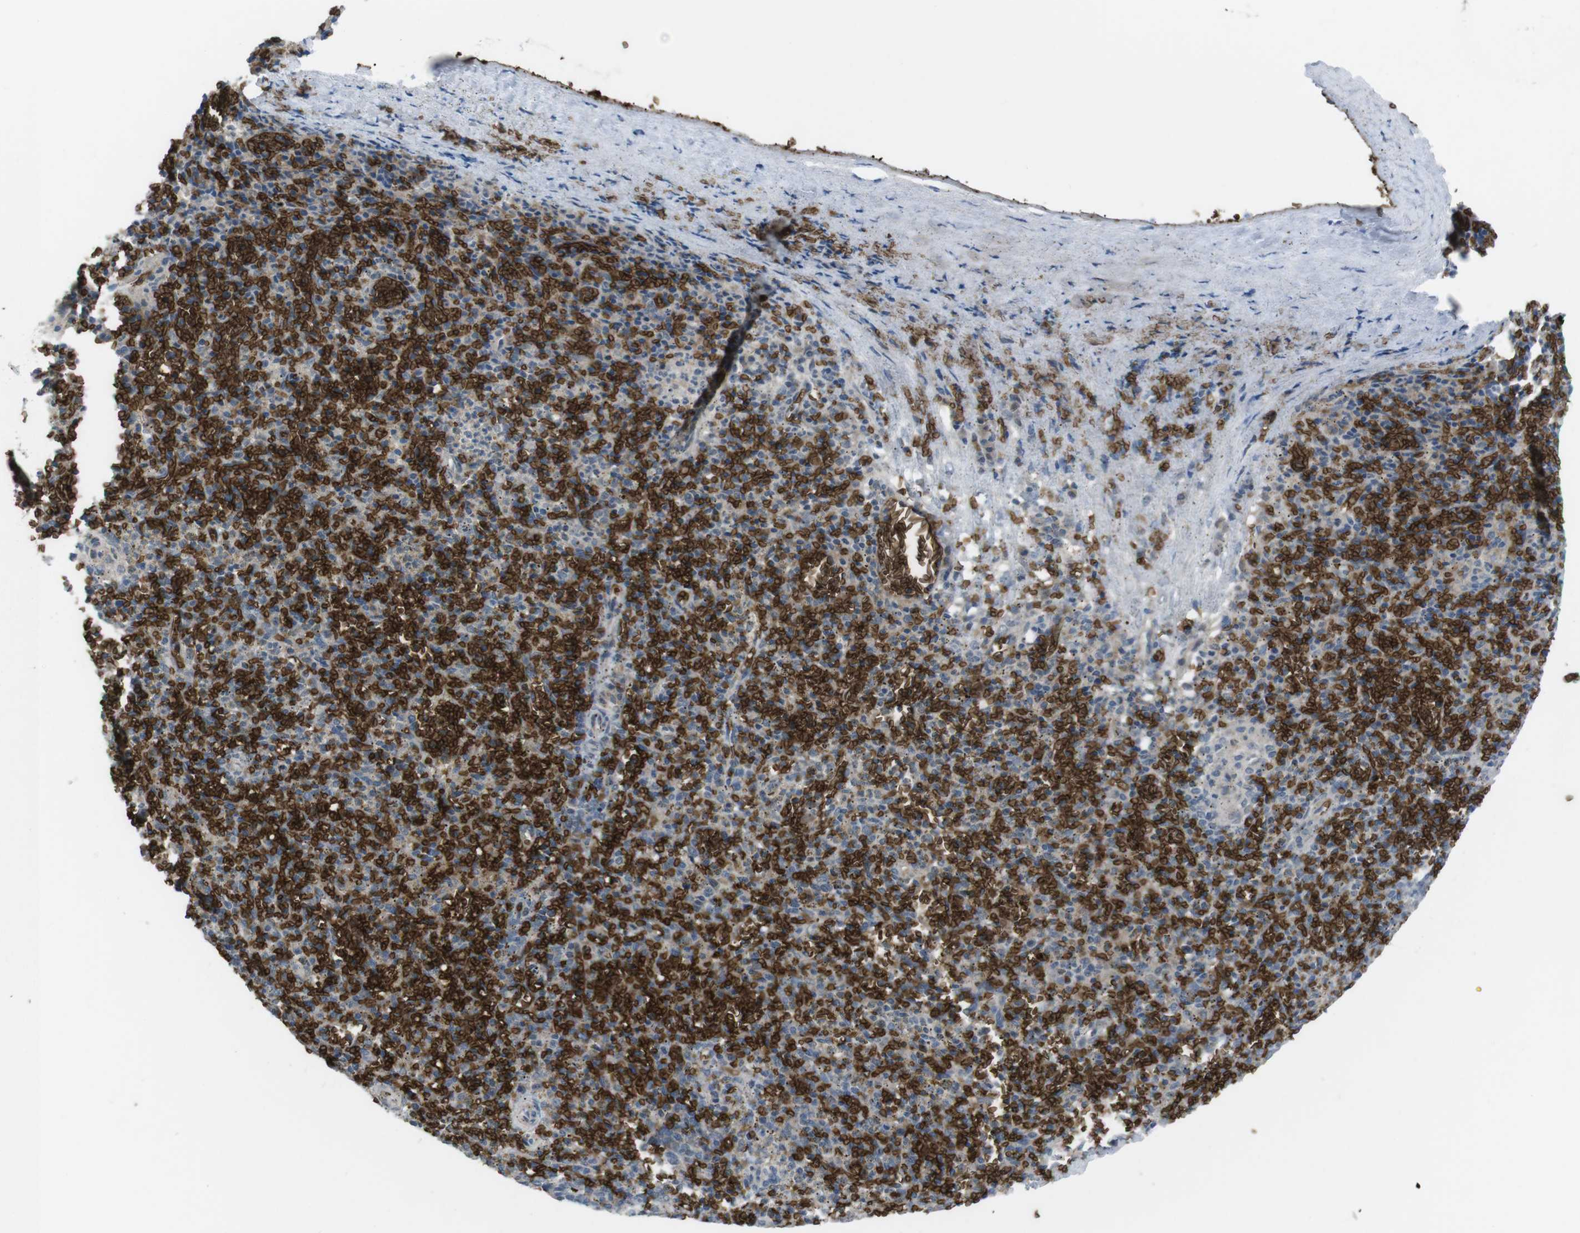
{"staining": {"intensity": "weak", "quantity": "25%-75%", "location": "cytoplasmic/membranous"}, "tissue": "spleen", "cell_type": "Cells in red pulp", "image_type": "normal", "snomed": [{"axis": "morphology", "description": "Normal tissue, NOS"}, {"axis": "topography", "description": "Spleen"}], "caption": "This image demonstrates normal spleen stained with immunohistochemistry (IHC) to label a protein in brown. The cytoplasmic/membranous of cells in red pulp show weak positivity for the protein. Nuclei are counter-stained blue.", "gene": "GYPA", "patient": {"sex": "male", "age": 72}}